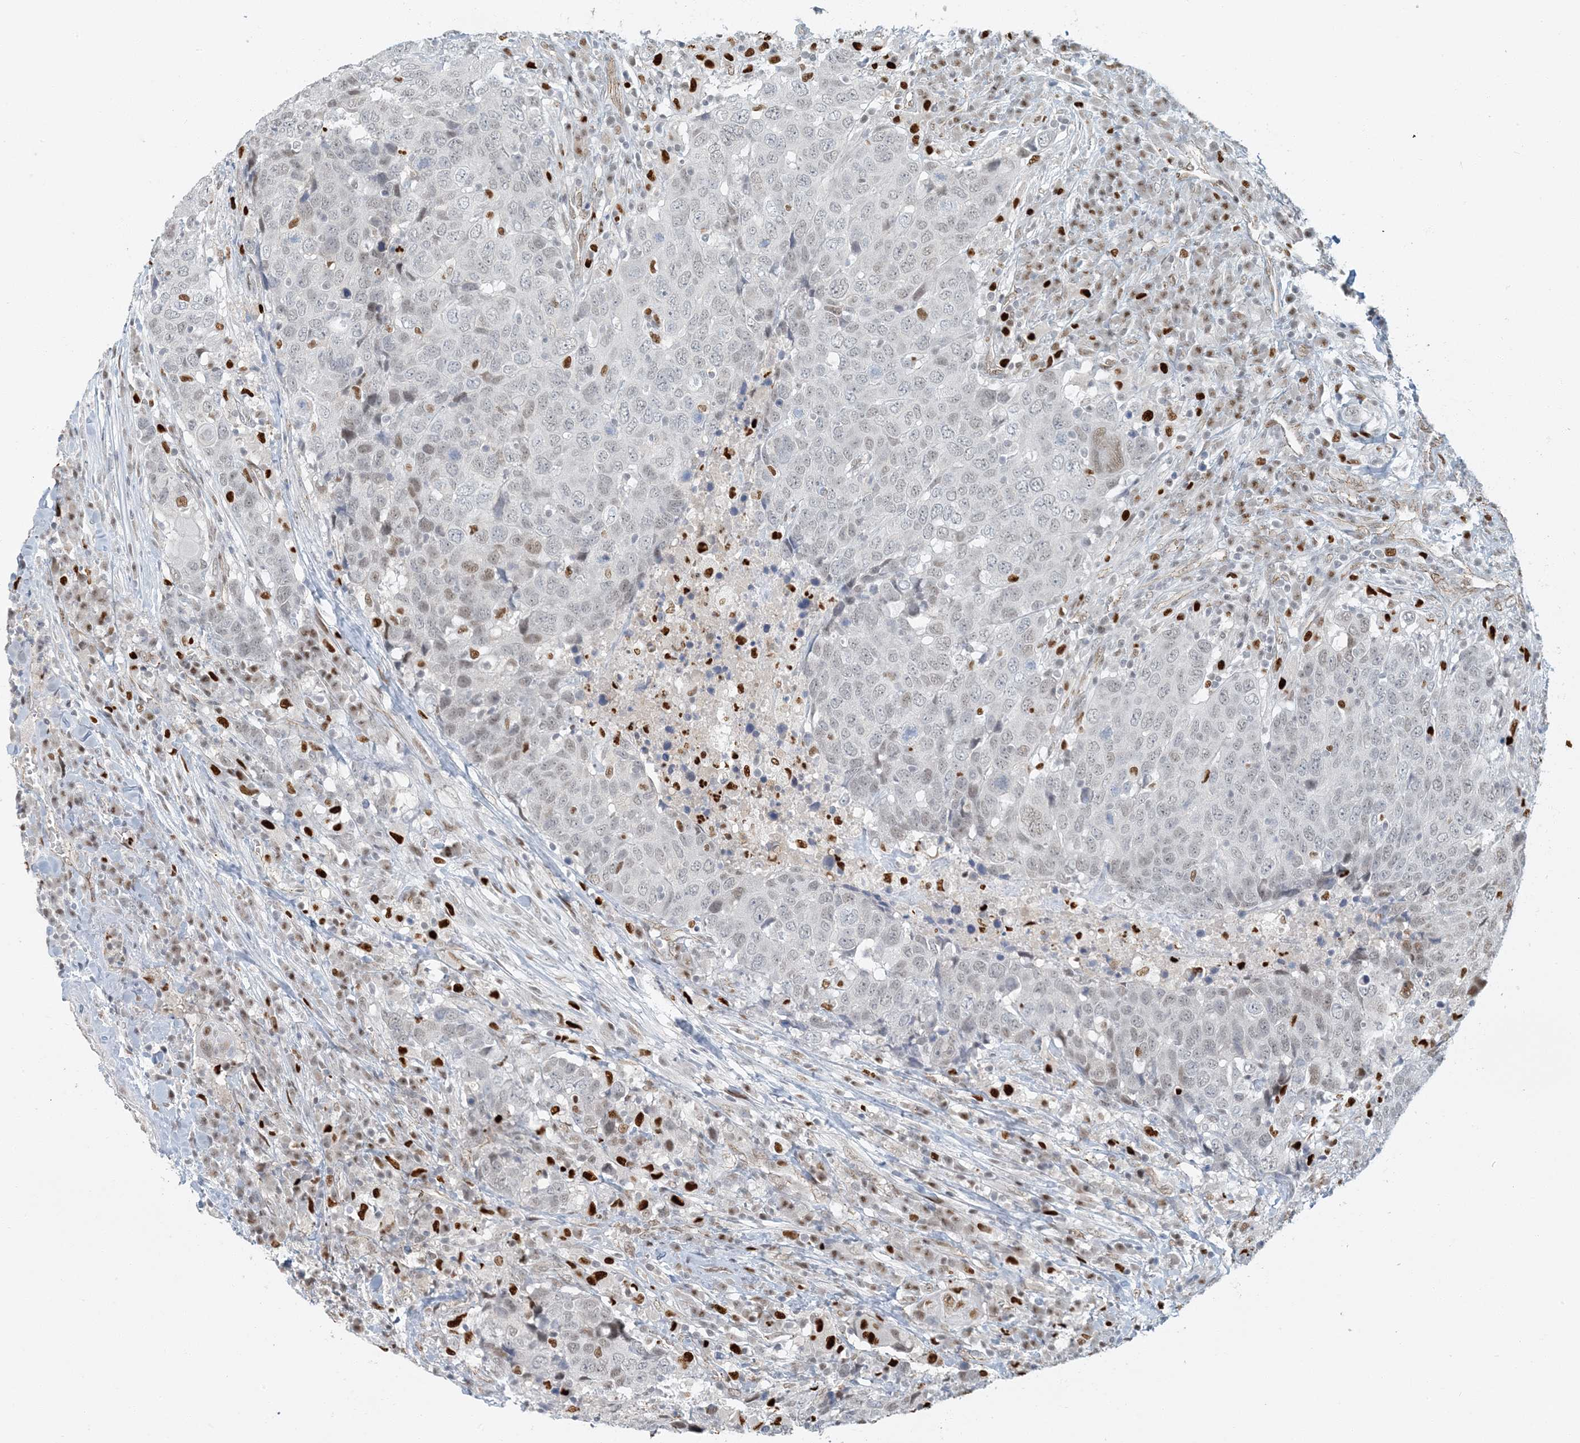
{"staining": {"intensity": "weak", "quantity": "<25%", "location": "nuclear"}, "tissue": "head and neck cancer", "cell_type": "Tumor cells", "image_type": "cancer", "snomed": [{"axis": "morphology", "description": "Squamous cell carcinoma, NOS"}, {"axis": "topography", "description": "Head-Neck"}], "caption": "Immunohistochemistry photomicrograph of head and neck squamous cell carcinoma stained for a protein (brown), which reveals no staining in tumor cells.", "gene": "AK9", "patient": {"sex": "male", "age": 66}}